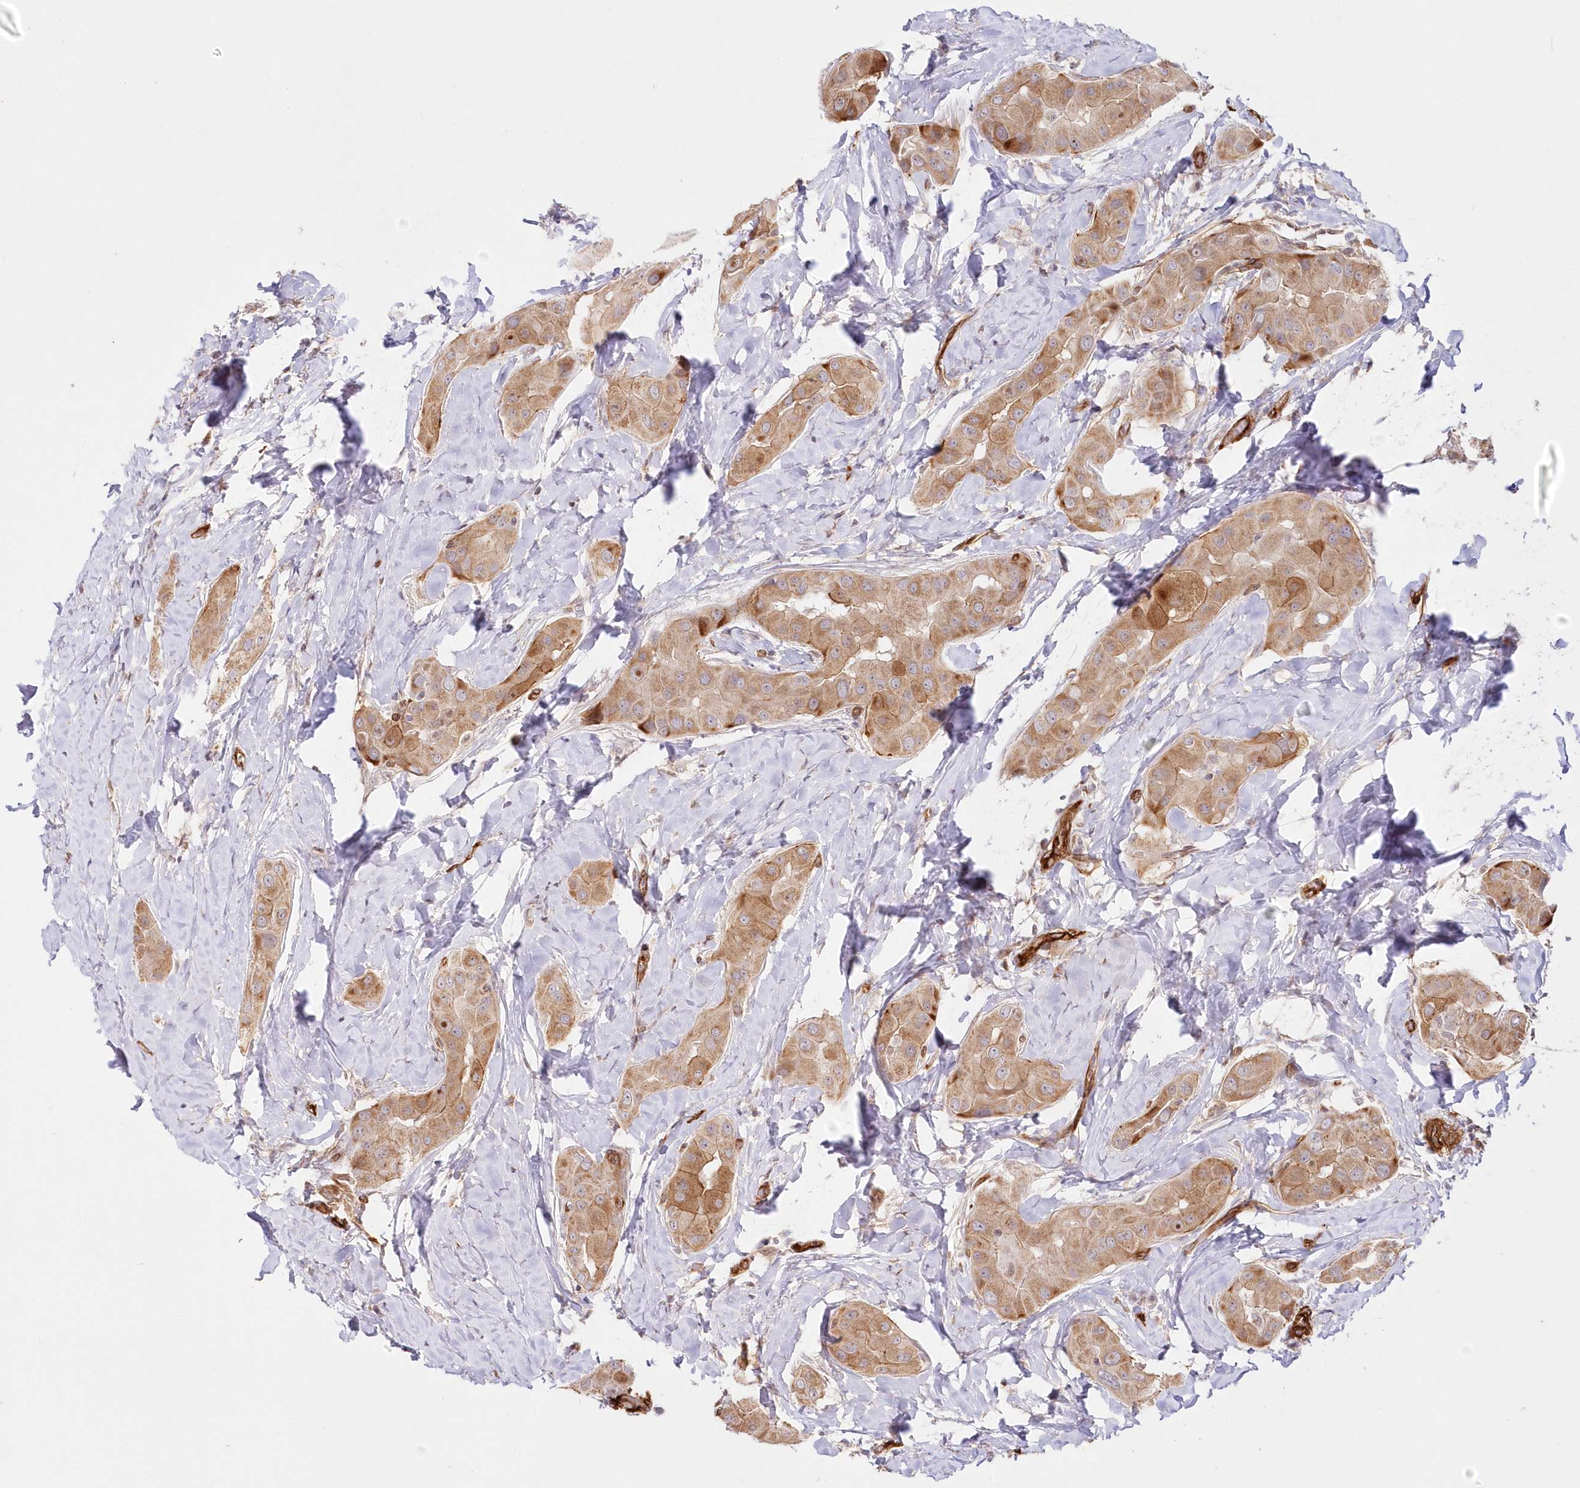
{"staining": {"intensity": "moderate", "quantity": ">75%", "location": "cytoplasmic/membranous"}, "tissue": "thyroid cancer", "cell_type": "Tumor cells", "image_type": "cancer", "snomed": [{"axis": "morphology", "description": "Papillary adenocarcinoma, NOS"}, {"axis": "topography", "description": "Thyroid gland"}], "caption": "Thyroid papillary adenocarcinoma stained with a brown dye exhibits moderate cytoplasmic/membranous positive staining in about >75% of tumor cells.", "gene": "AFAP1L2", "patient": {"sex": "male", "age": 33}}